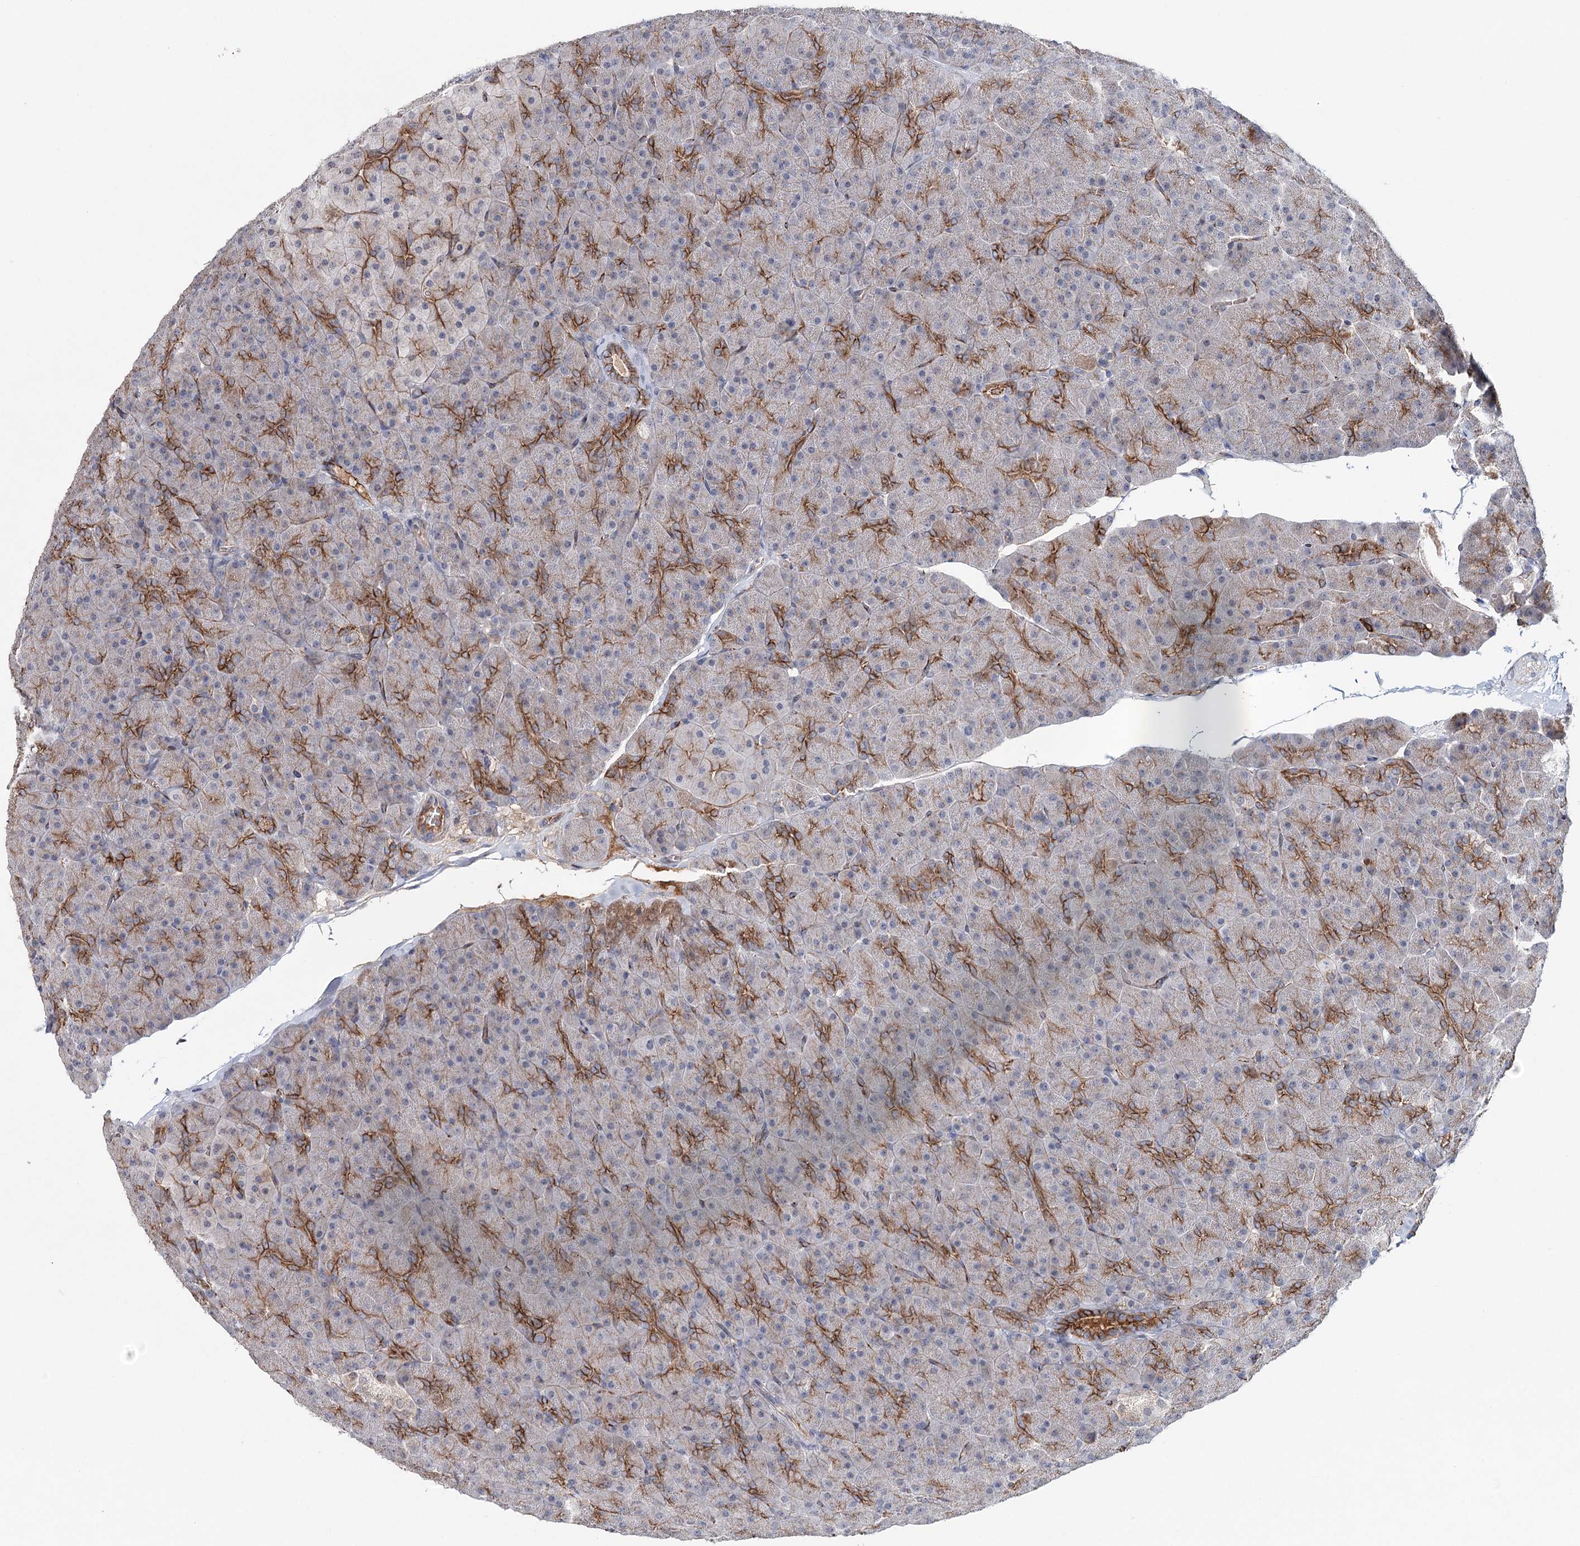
{"staining": {"intensity": "moderate", "quantity": "25%-75%", "location": "cytoplasmic/membranous"}, "tissue": "pancreas", "cell_type": "Exocrine glandular cells", "image_type": "normal", "snomed": [{"axis": "morphology", "description": "Normal tissue, NOS"}, {"axis": "topography", "description": "Pancreas"}], "caption": "Protein expression analysis of benign human pancreas reveals moderate cytoplasmic/membranous positivity in approximately 25%-75% of exocrine glandular cells.", "gene": "PKP4", "patient": {"sex": "male", "age": 36}}